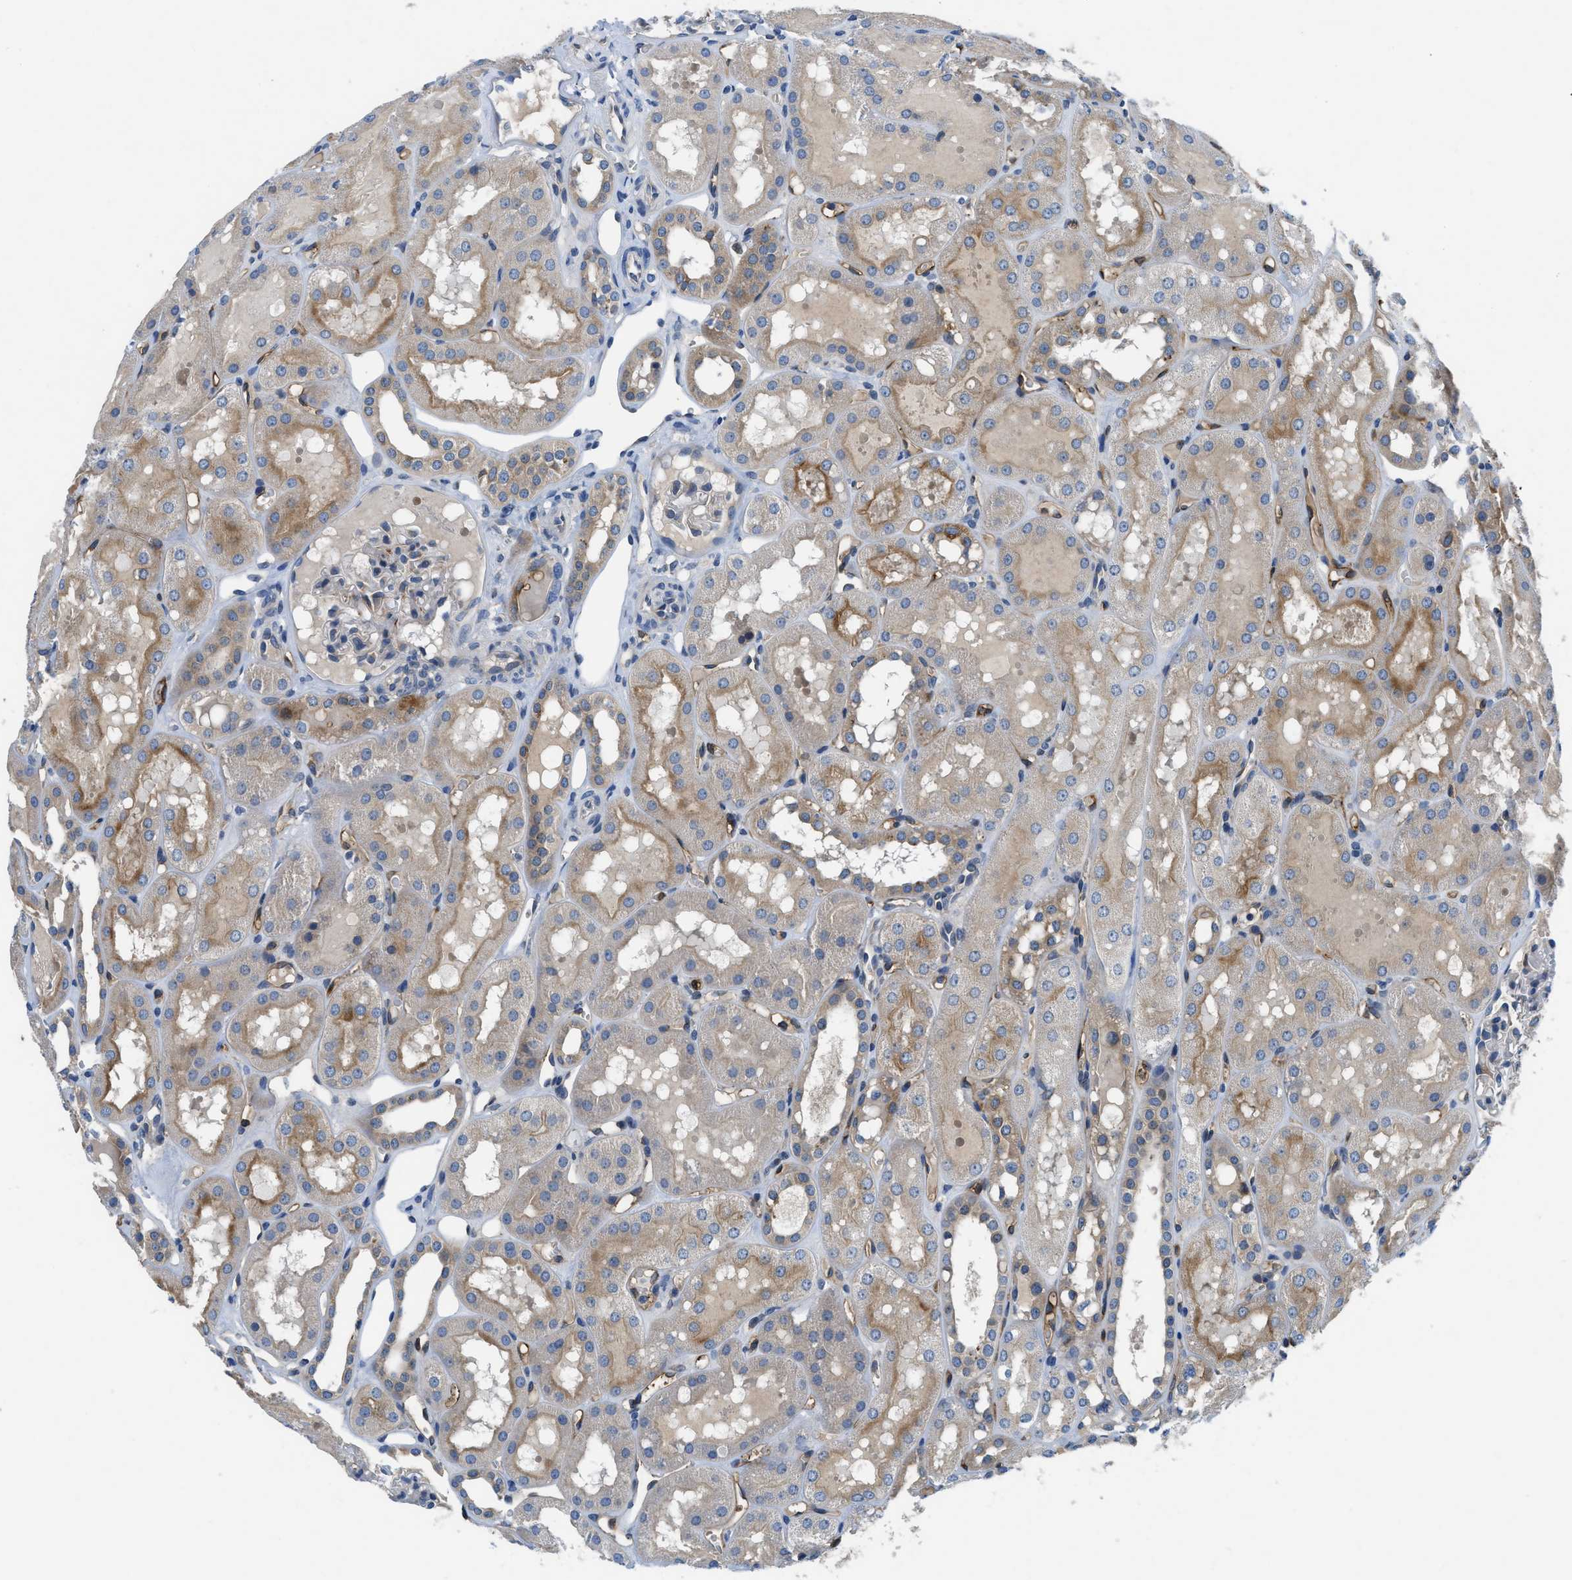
{"staining": {"intensity": "negative", "quantity": "none", "location": "none"}, "tissue": "kidney", "cell_type": "Cells in glomeruli", "image_type": "normal", "snomed": [{"axis": "morphology", "description": "Normal tissue, NOS"}, {"axis": "topography", "description": "Kidney"}, {"axis": "topography", "description": "Urinary bladder"}], "caption": "Cells in glomeruli are negative for brown protein staining in unremarkable kidney.", "gene": "PGR", "patient": {"sex": "male", "age": 16}}